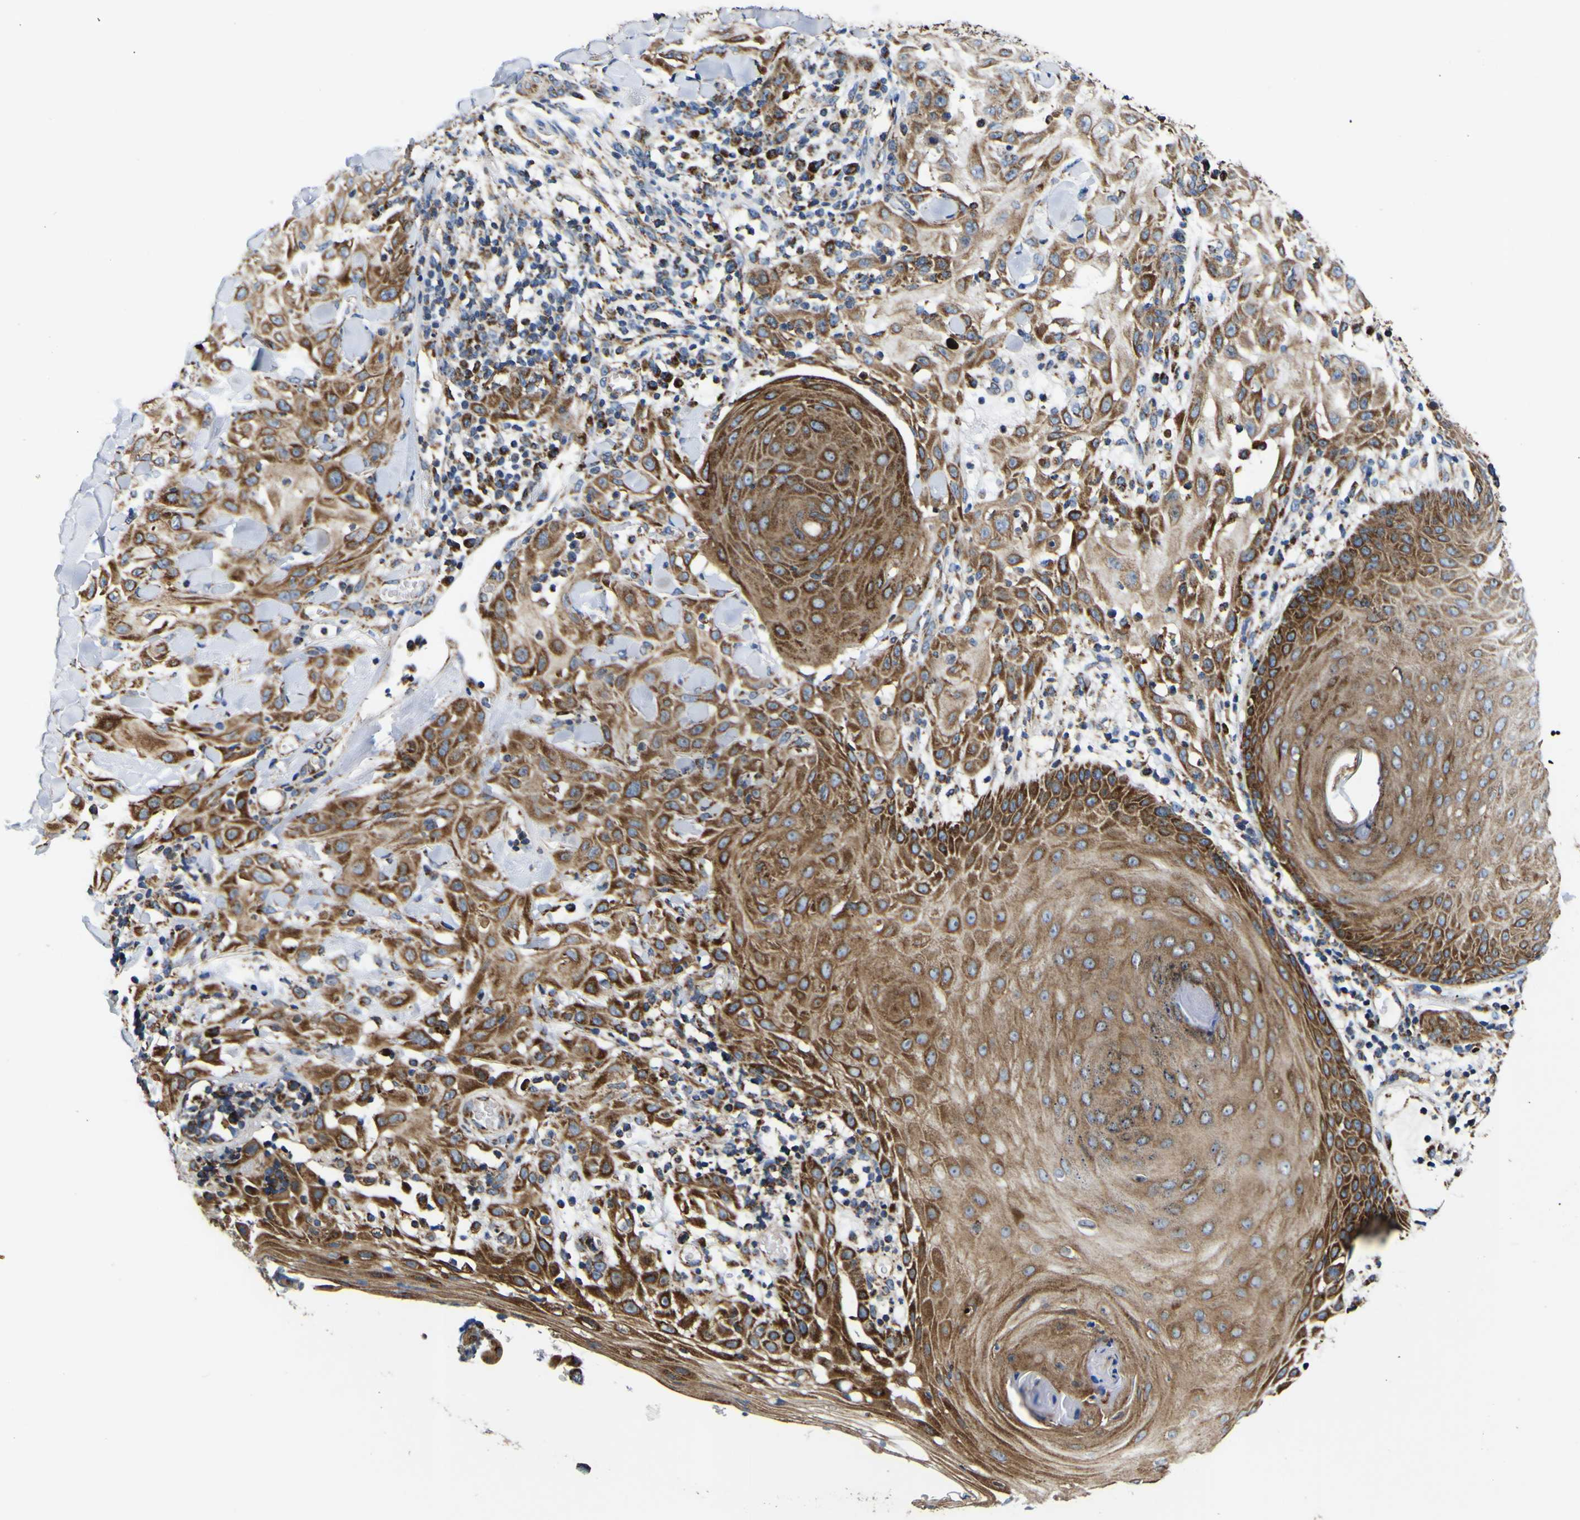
{"staining": {"intensity": "moderate", "quantity": ">75%", "location": "cytoplasmic/membranous"}, "tissue": "skin cancer", "cell_type": "Tumor cells", "image_type": "cancer", "snomed": [{"axis": "morphology", "description": "Squamous cell carcinoma, NOS"}, {"axis": "topography", "description": "Skin"}], "caption": "Protein expression by IHC demonstrates moderate cytoplasmic/membranous expression in approximately >75% of tumor cells in skin squamous cell carcinoma.", "gene": "PTRH2", "patient": {"sex": "male", "age": 24}}